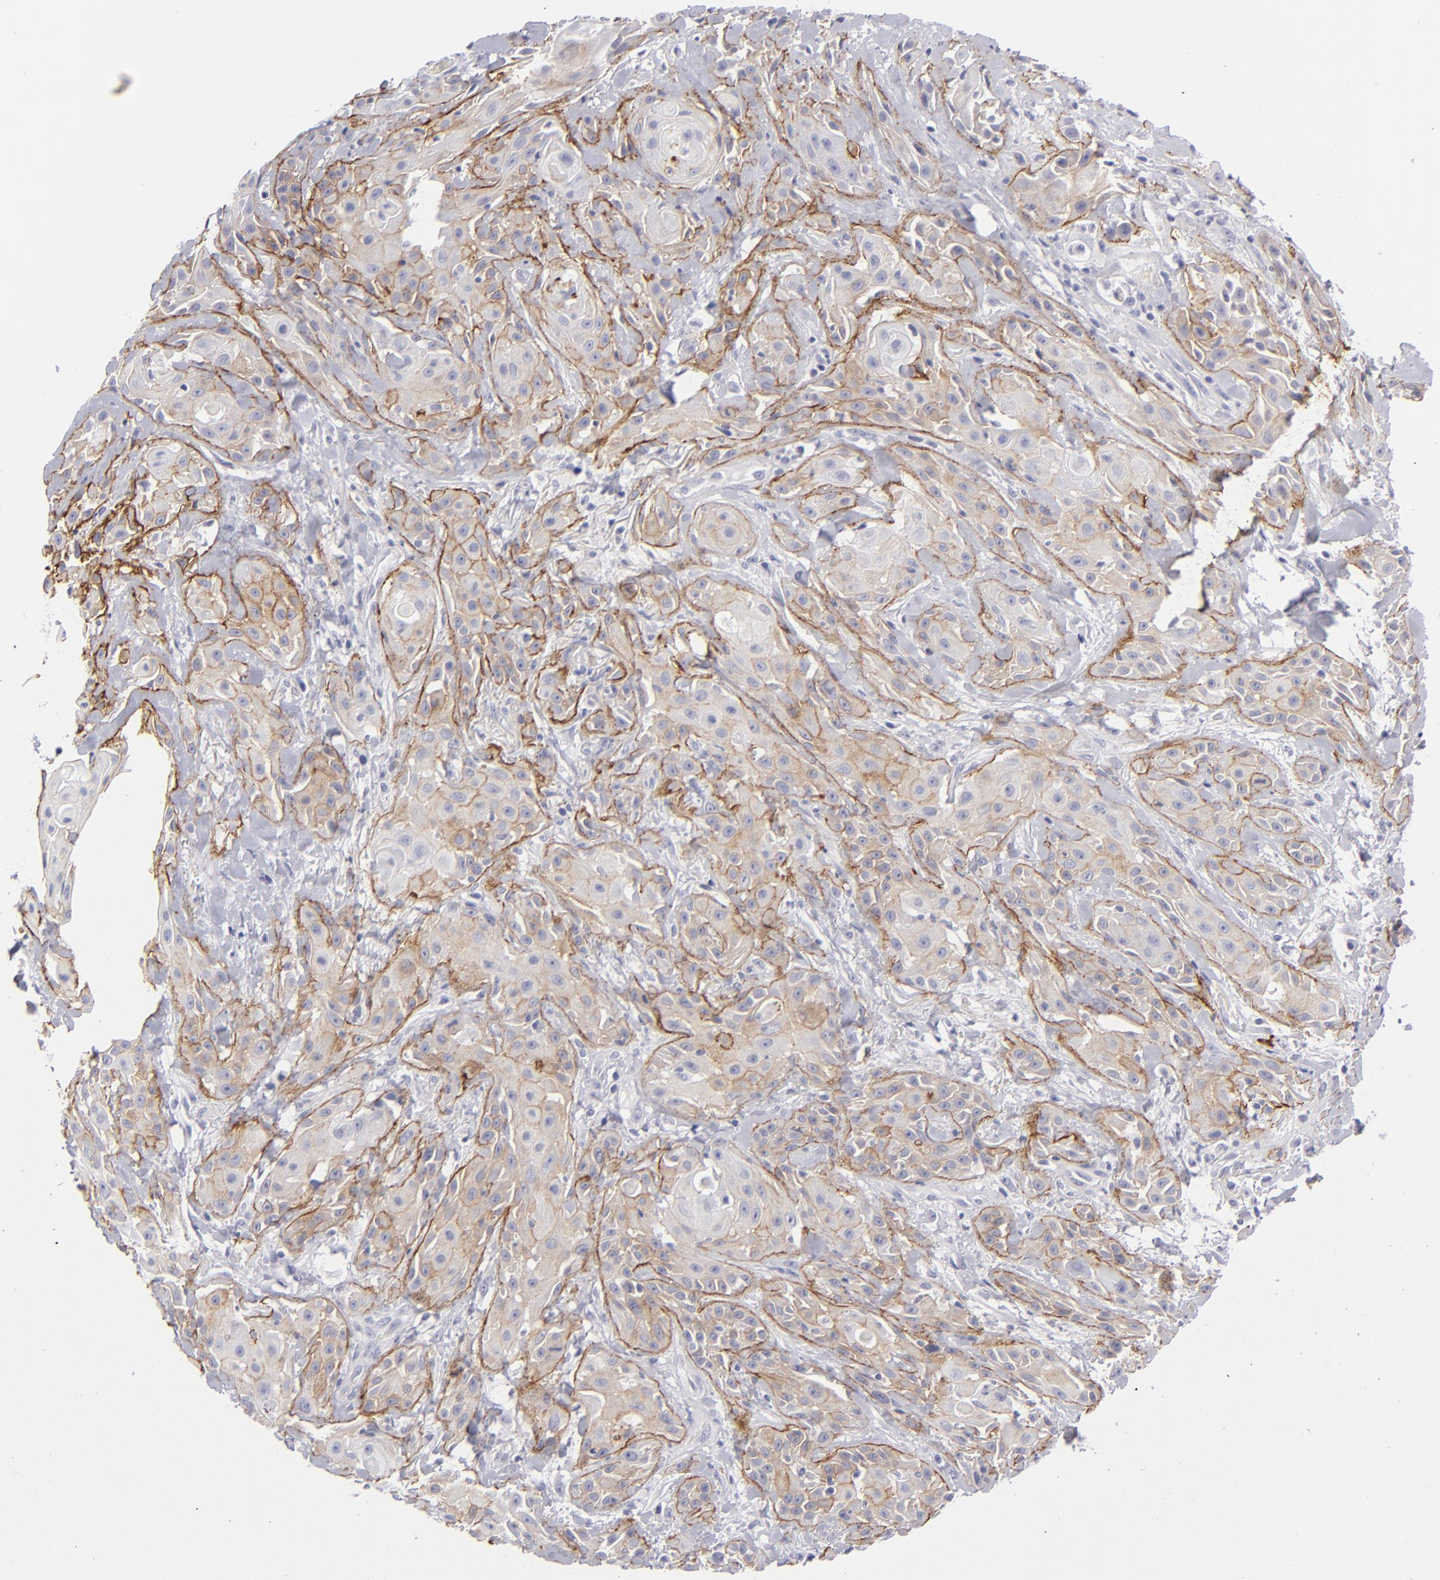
{"staining": {"intensity": "moderate", "quantity": "25%-75%", "location": "cytoplasmic/membranous"}, "tissue": "skin cancer", "cell_type": "Tumor cells", "image_type": "cancer", "snomed": [{"axis": "morphology", "description": "Squamous cell carcinoma, NOS"}, {"axis": "topography", "description": "Skin"}, {"axis": "topography", "description": "Anal"}], "caption": "IHC of squamous cell carcinoma (skin) exhibits medium levels of moderate cytoplasmic/membranous staining in approximately 25%-75% of tumor cells. The protein of interest is shown in brown color, while the nuclei are stained blue.", "gene": "ITGB4", "patient": {"sex": "male", "age": 64}}